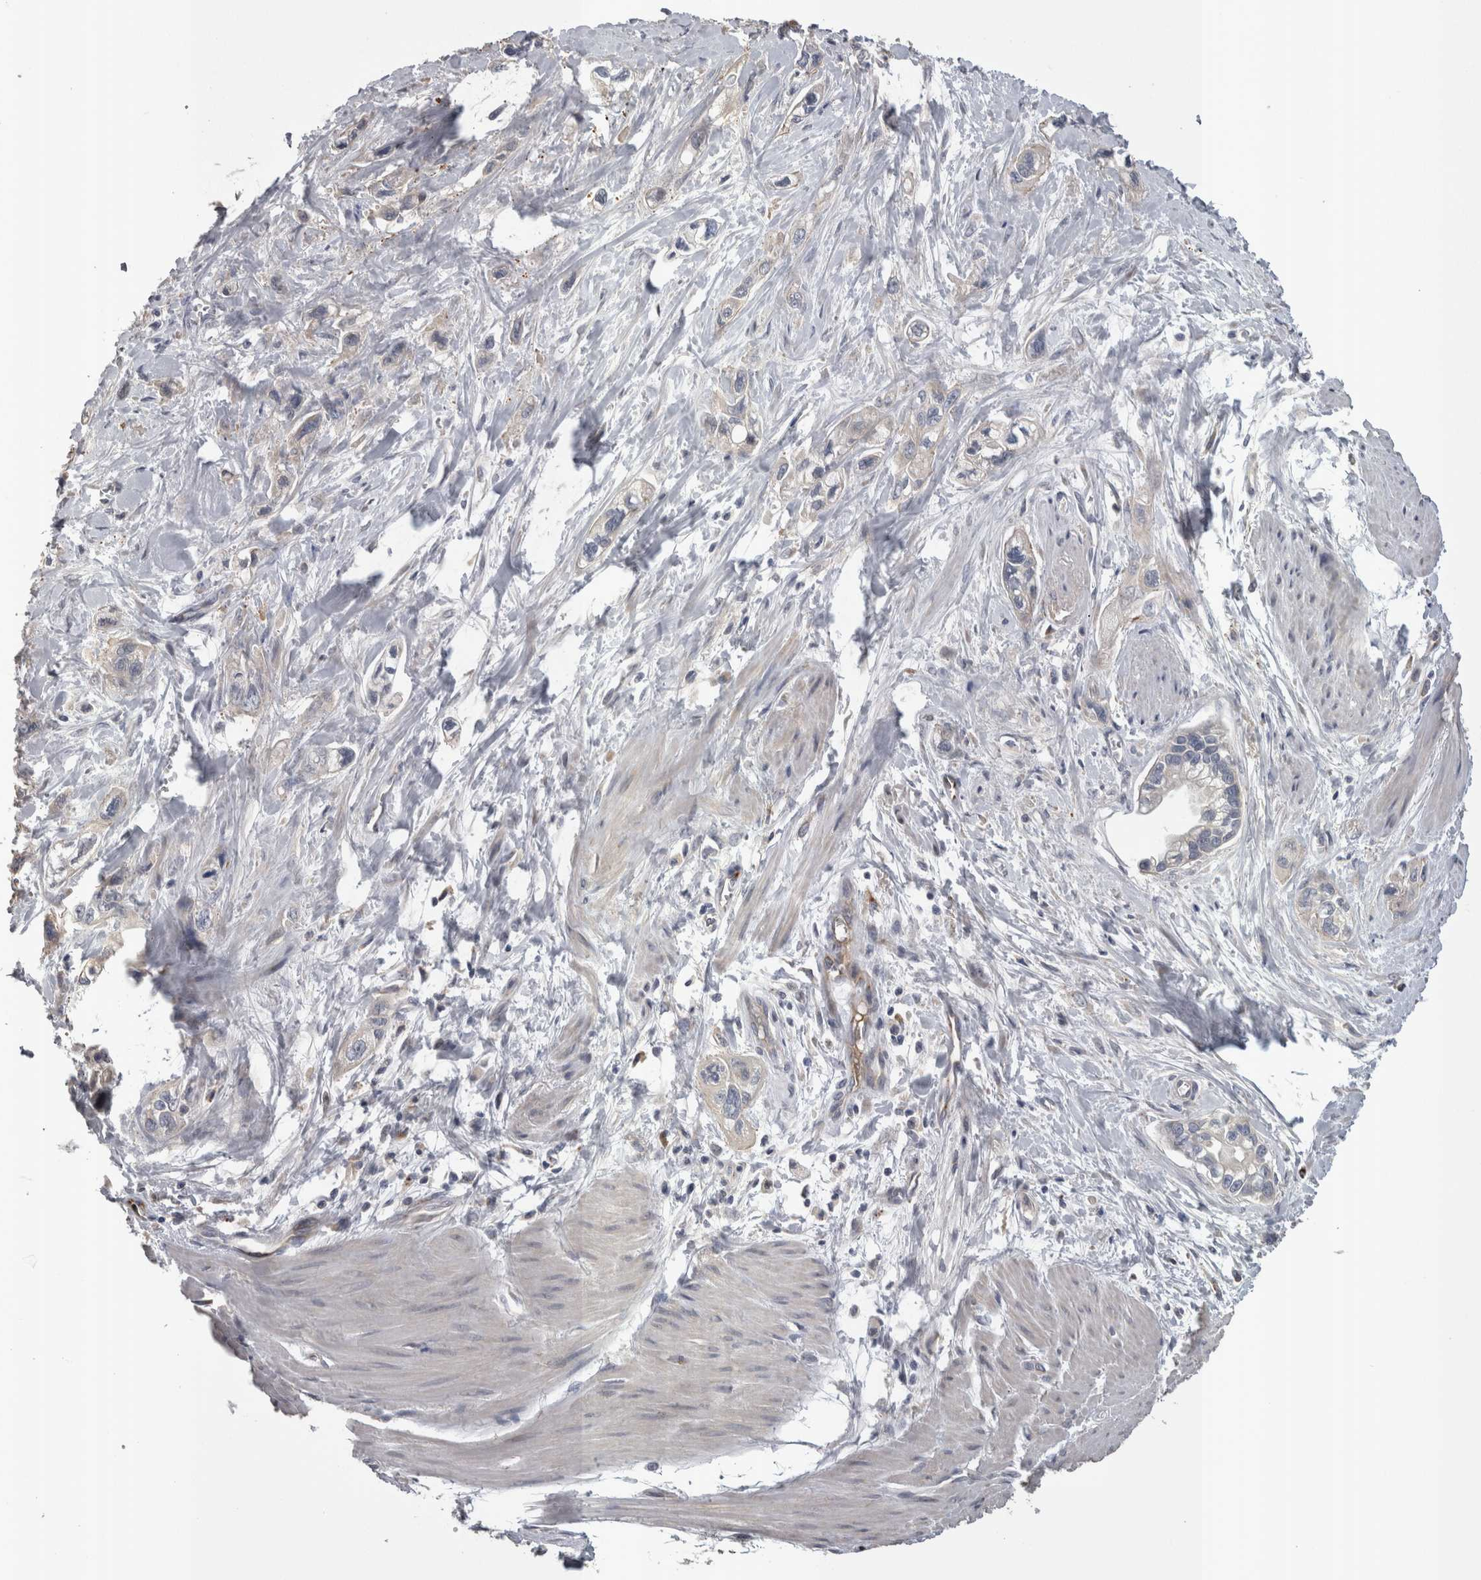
{"staining": {"intensity": "negative", "quantity": "none", "location": "none"}, "tissue": "pancreatic cancer", "cell_type": "Tumor cells", "image_type": "cancer", "snomed": [{"axis": "morphology", "description": "Adenocarcinoma, NOS"}, {"axis": "topography", "description": "Pancreas"}], "caption": "High magnification brightfield microscopy of pancreatic cancer (adenocarcinoma) stained with DAB (3,3'-diaminobenzidine) (brown) and counterstained with hematoxylin (blue): tumor cells show no significant positivity.", "gene": "STC1", "patient": {"sex": "male", "age": 74}}